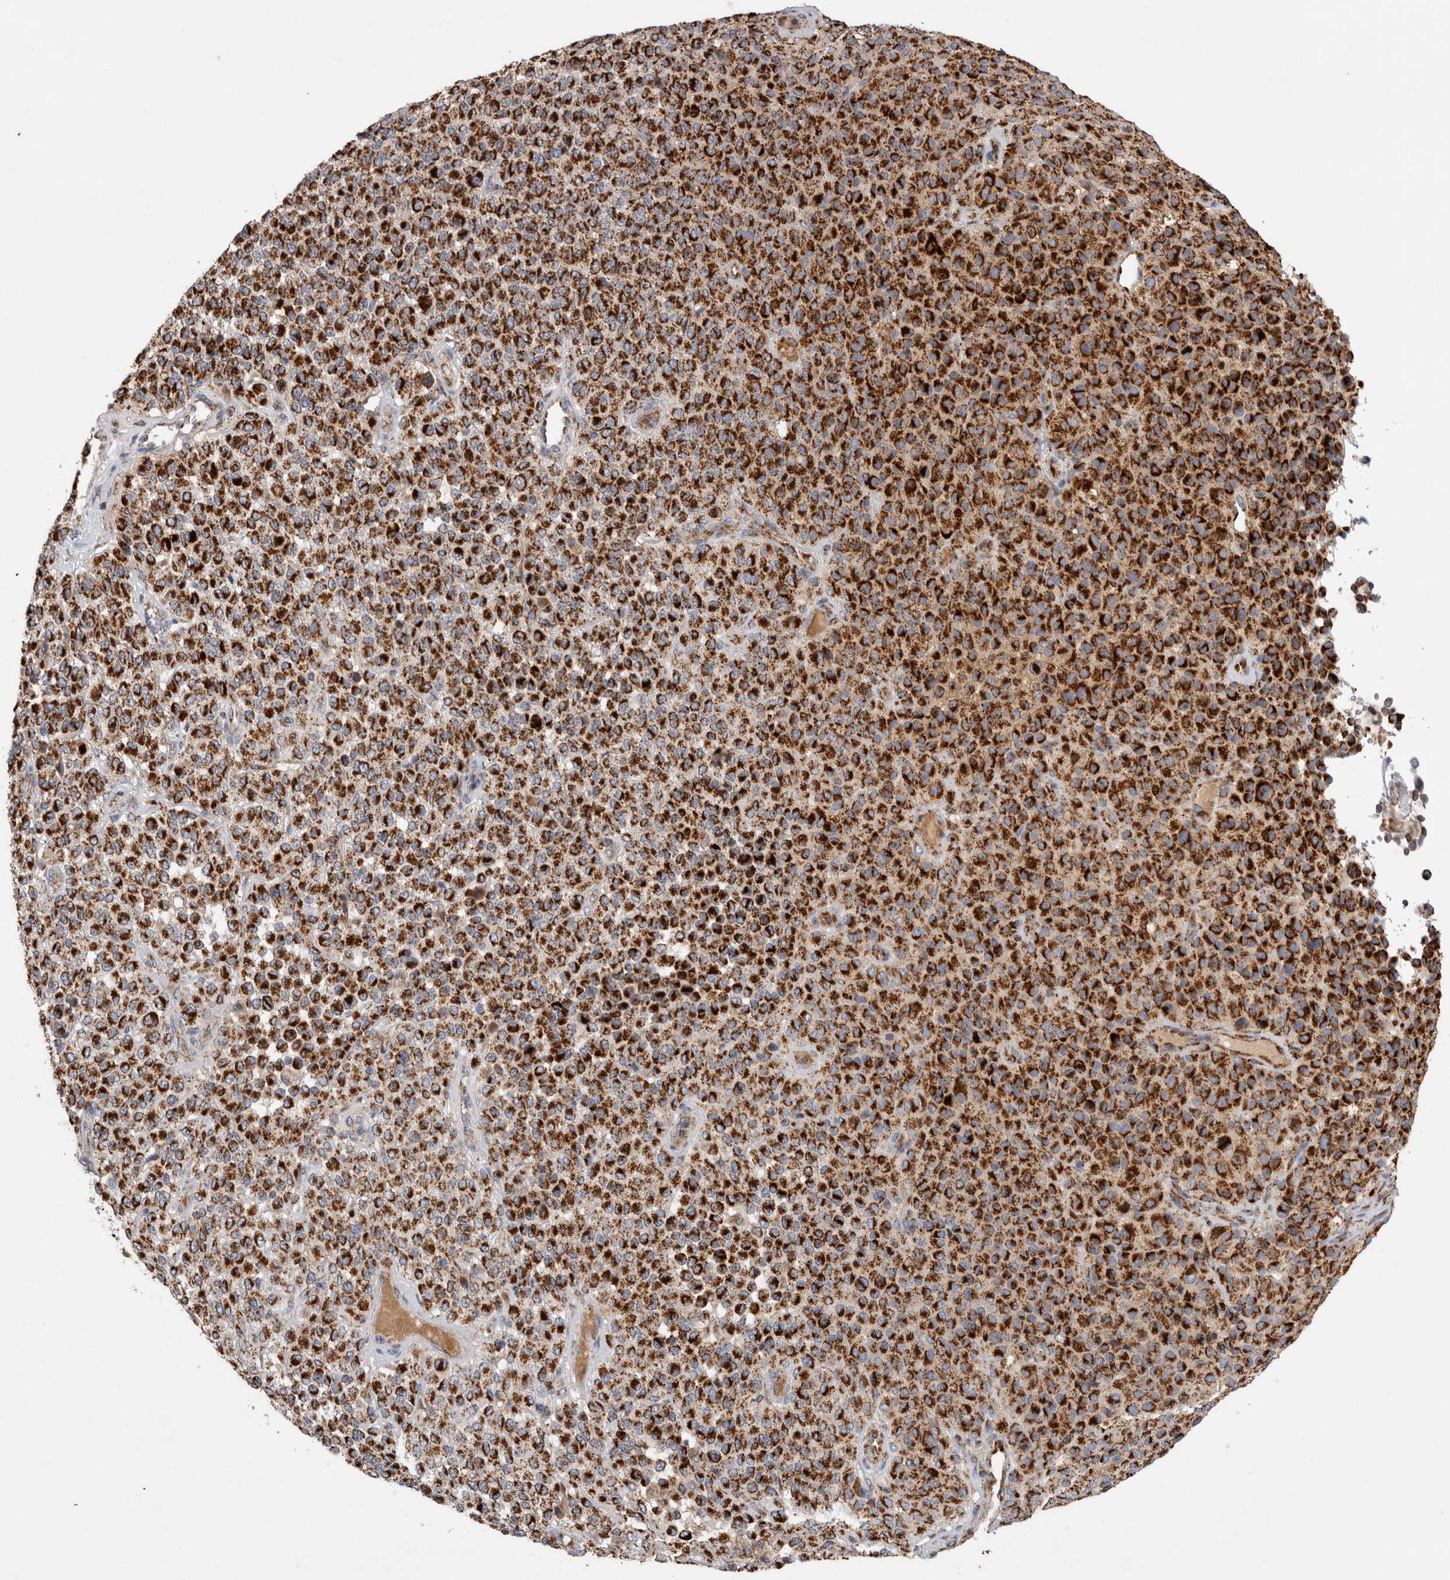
{"staining": {"intensity": "strong", "quantity": ">75%", "location": "cytoplasmic/membranous"}, "tissue": "melanoma", "cell_type": "Tumor cells", "image_type": "cancer", "snomed": [{"axis": "morphology", "description": "Malignant melanoma, Metastatic site"}, {"axis": "topography", "description": "Pancreas"}], "caption": "Tumor cells show high levels of strong cytoplasmic/membranous staining in approximately >75% of cells in human melanoma.", "gene": "IARS2", "patient": {"sex": "female", "age": 30}}